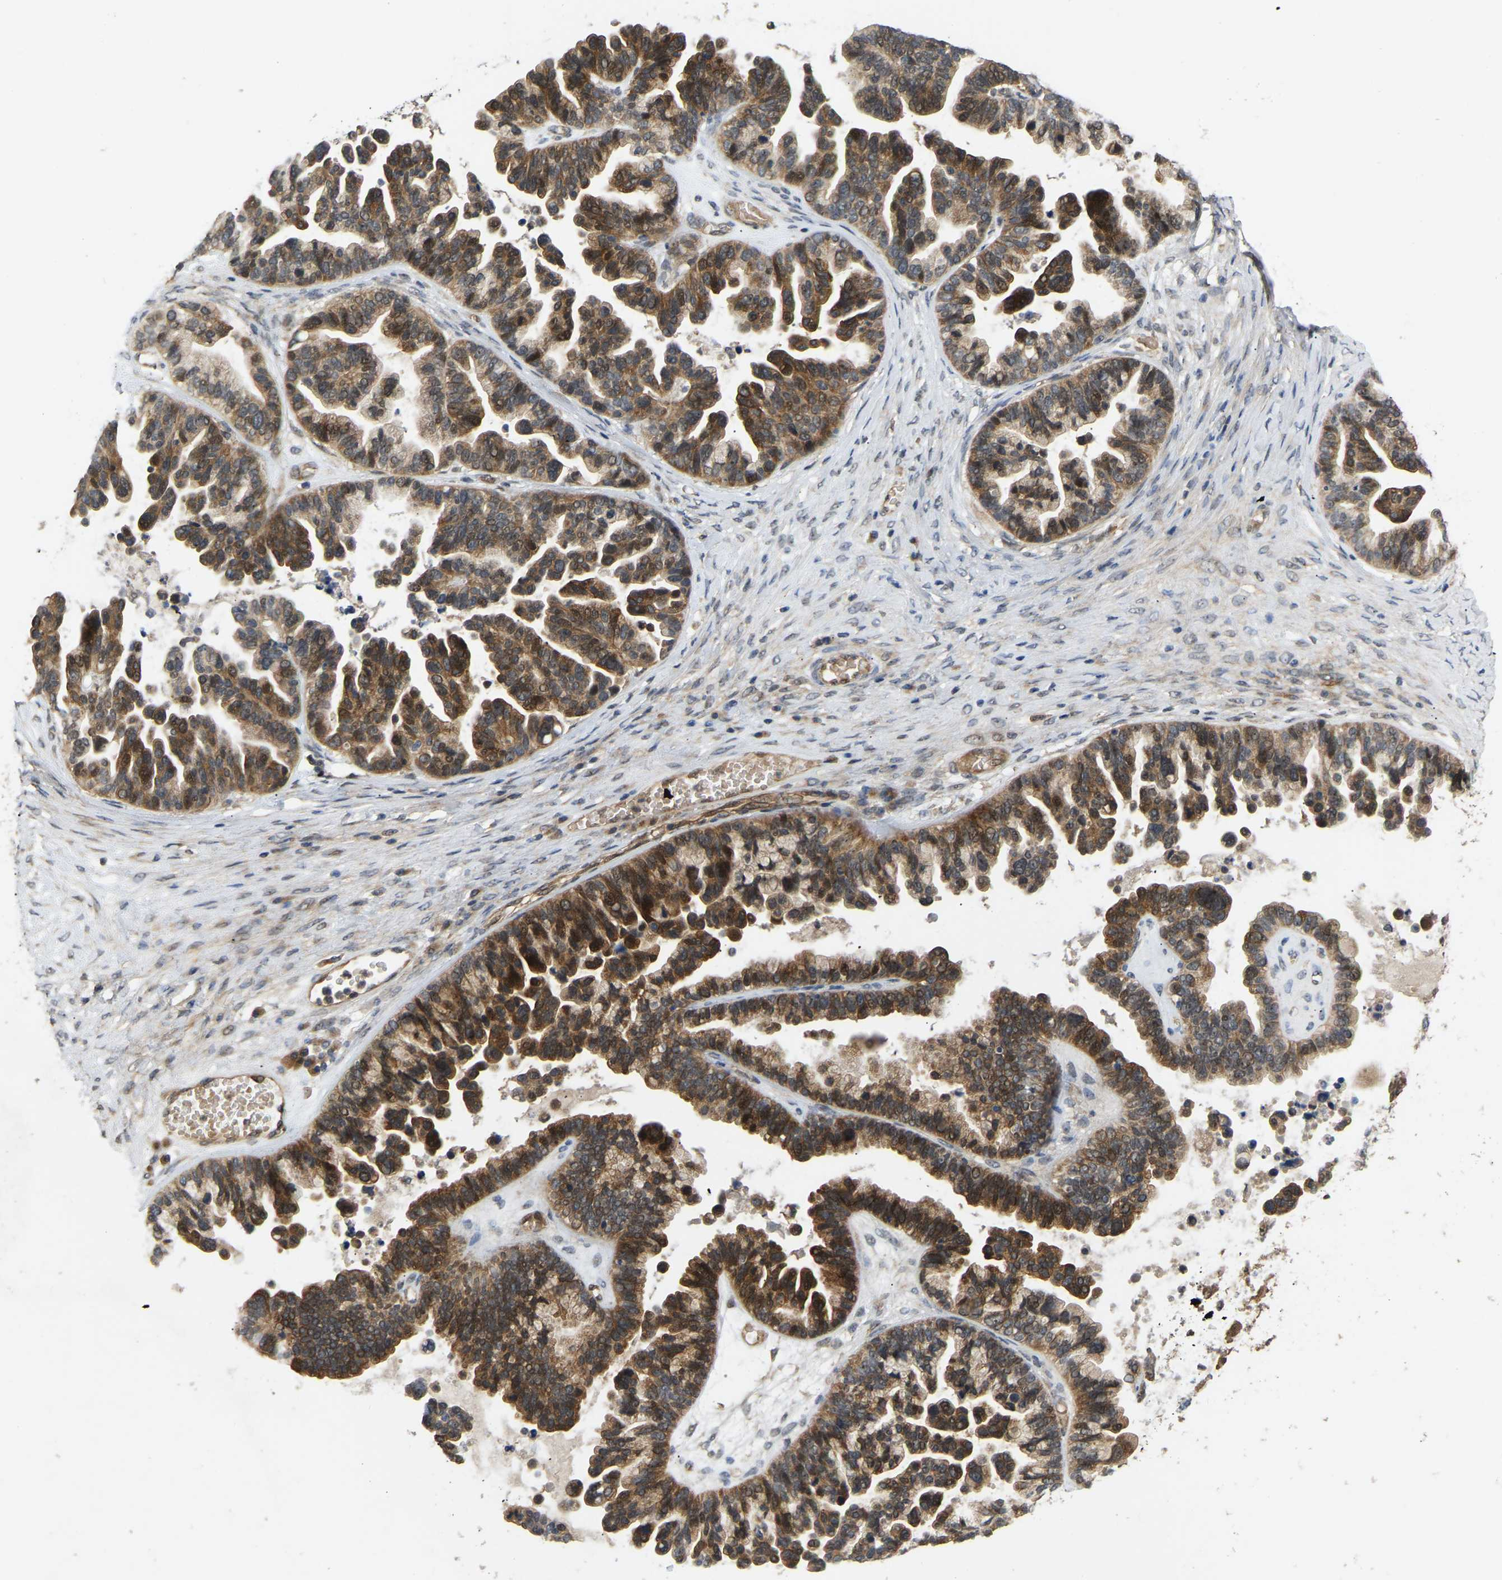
{"staining": {"intensity": "moderate", "quantity": ">75%", "location": "cytoplasmic/membranous,nuclear"}, "tissue": "ovarian cancer", "cell_type": "Tumor cells", "image_type": "cancer", "snomed": [{"axis": "morphology", "description": "Cystadenocarcinoma, serous, NOS"}, {"axis": "topography", "description": "Ovary"}], "caption": "A brown stain labels moderate cytoplasmic/membranous and nuclear staining of a protein in serous cystadenocarcinoma (ovarian) tumor cells.", "gene": "LIMK2", "patient": {"sex": "female", "age": 56}}